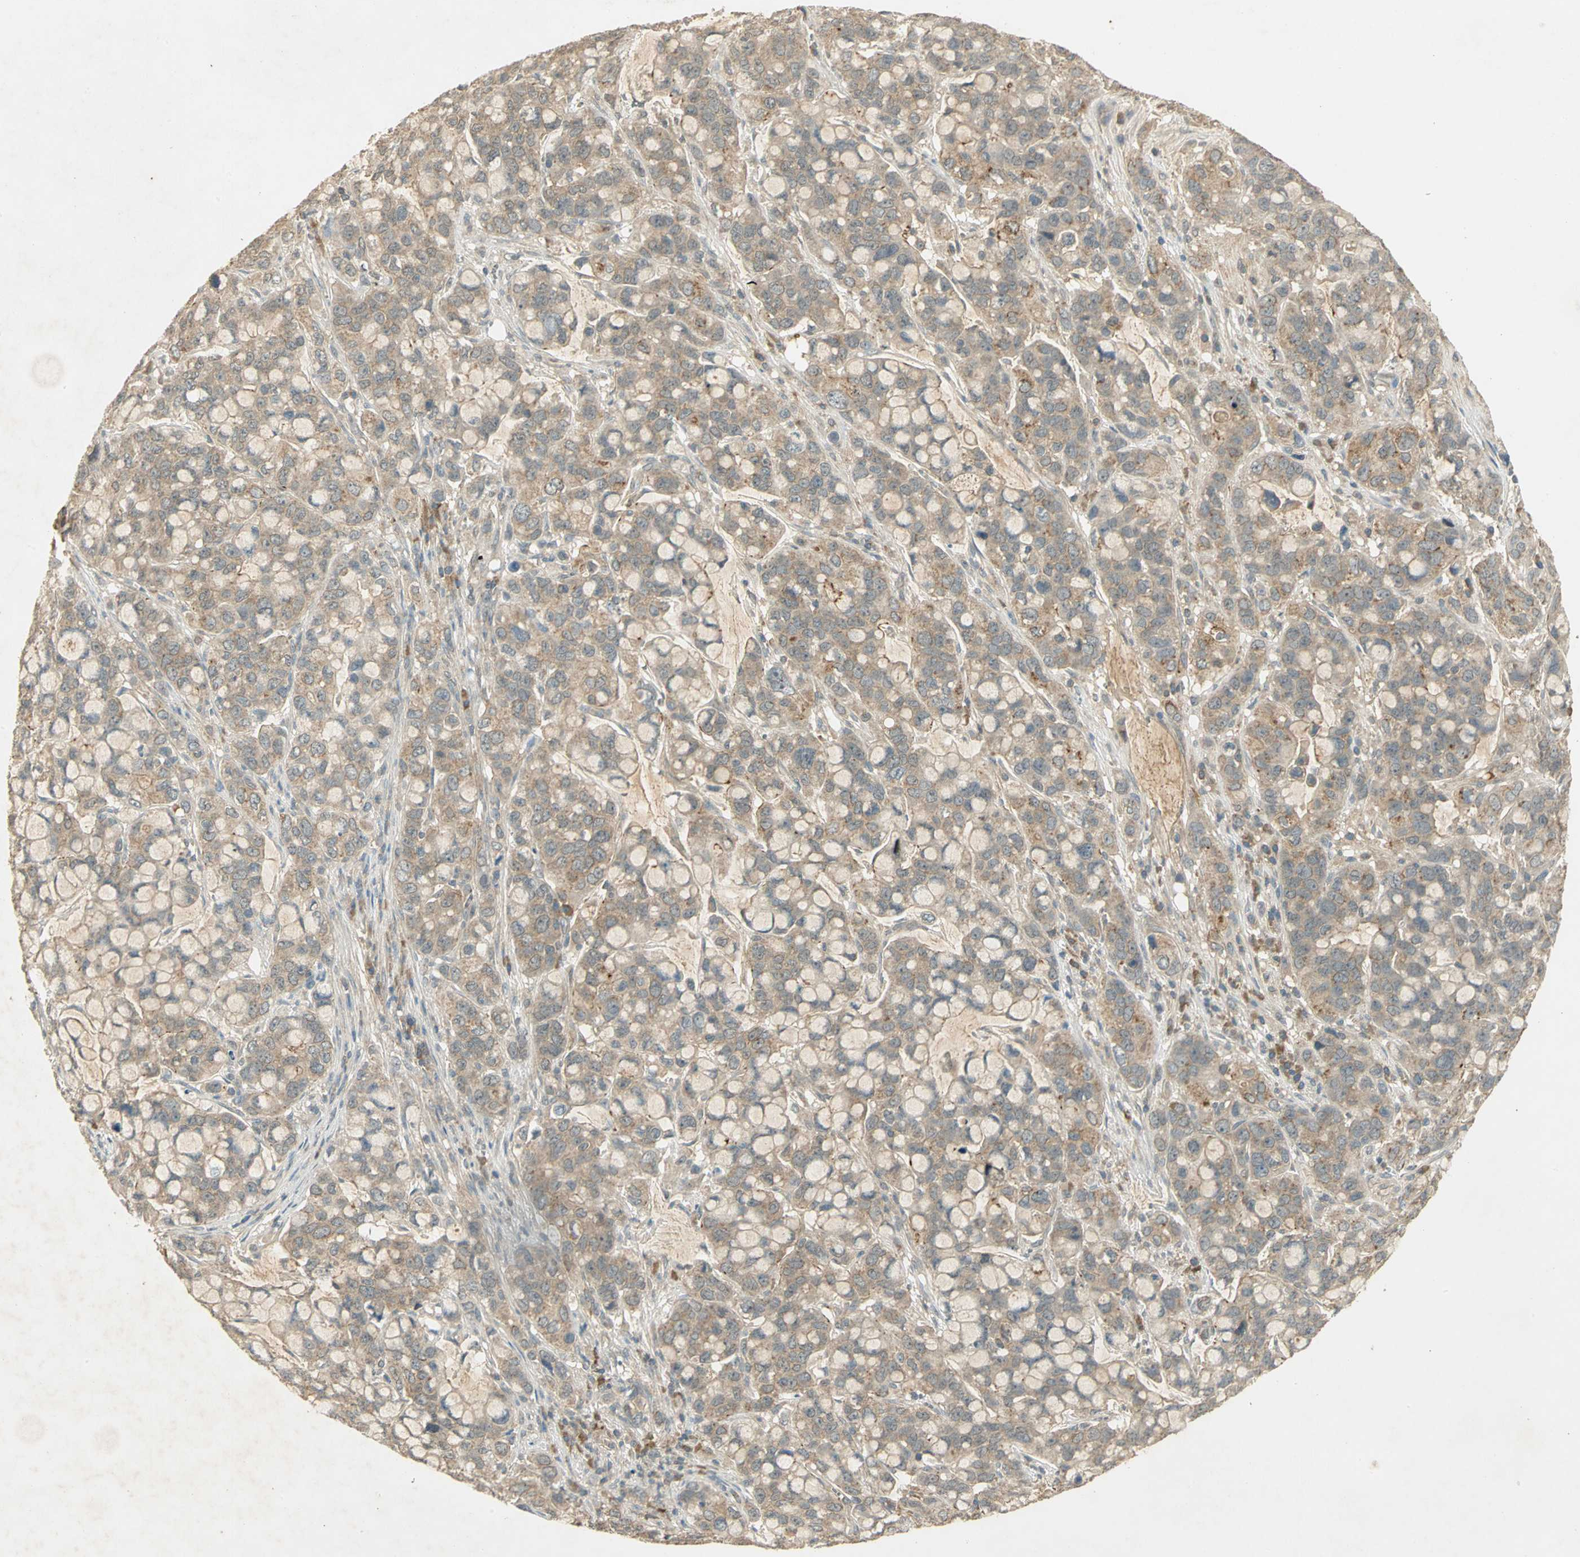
{"staining": {"intensity": "weak", "quantity": ">75%", "location": "cytoplasmic/membranous"}, "tissue": "stomach cancer", "cell_type": "Tumor cells", "image_type": "cancer", "snomed": [{"axis": "morphology", "description": "Adenocarcinoma, NOS"}, {"axis": "topography", "description": "Stomach, lower"}], "caption": "Approximately >75% of tumor cells in stomach adenocarcinoma display weak cytoplasmic/membranous protein staining as visualized by brown immunohistochemical staining.", "gene": "KEAP1", "patient": {"sex": "male", "age": 84}}